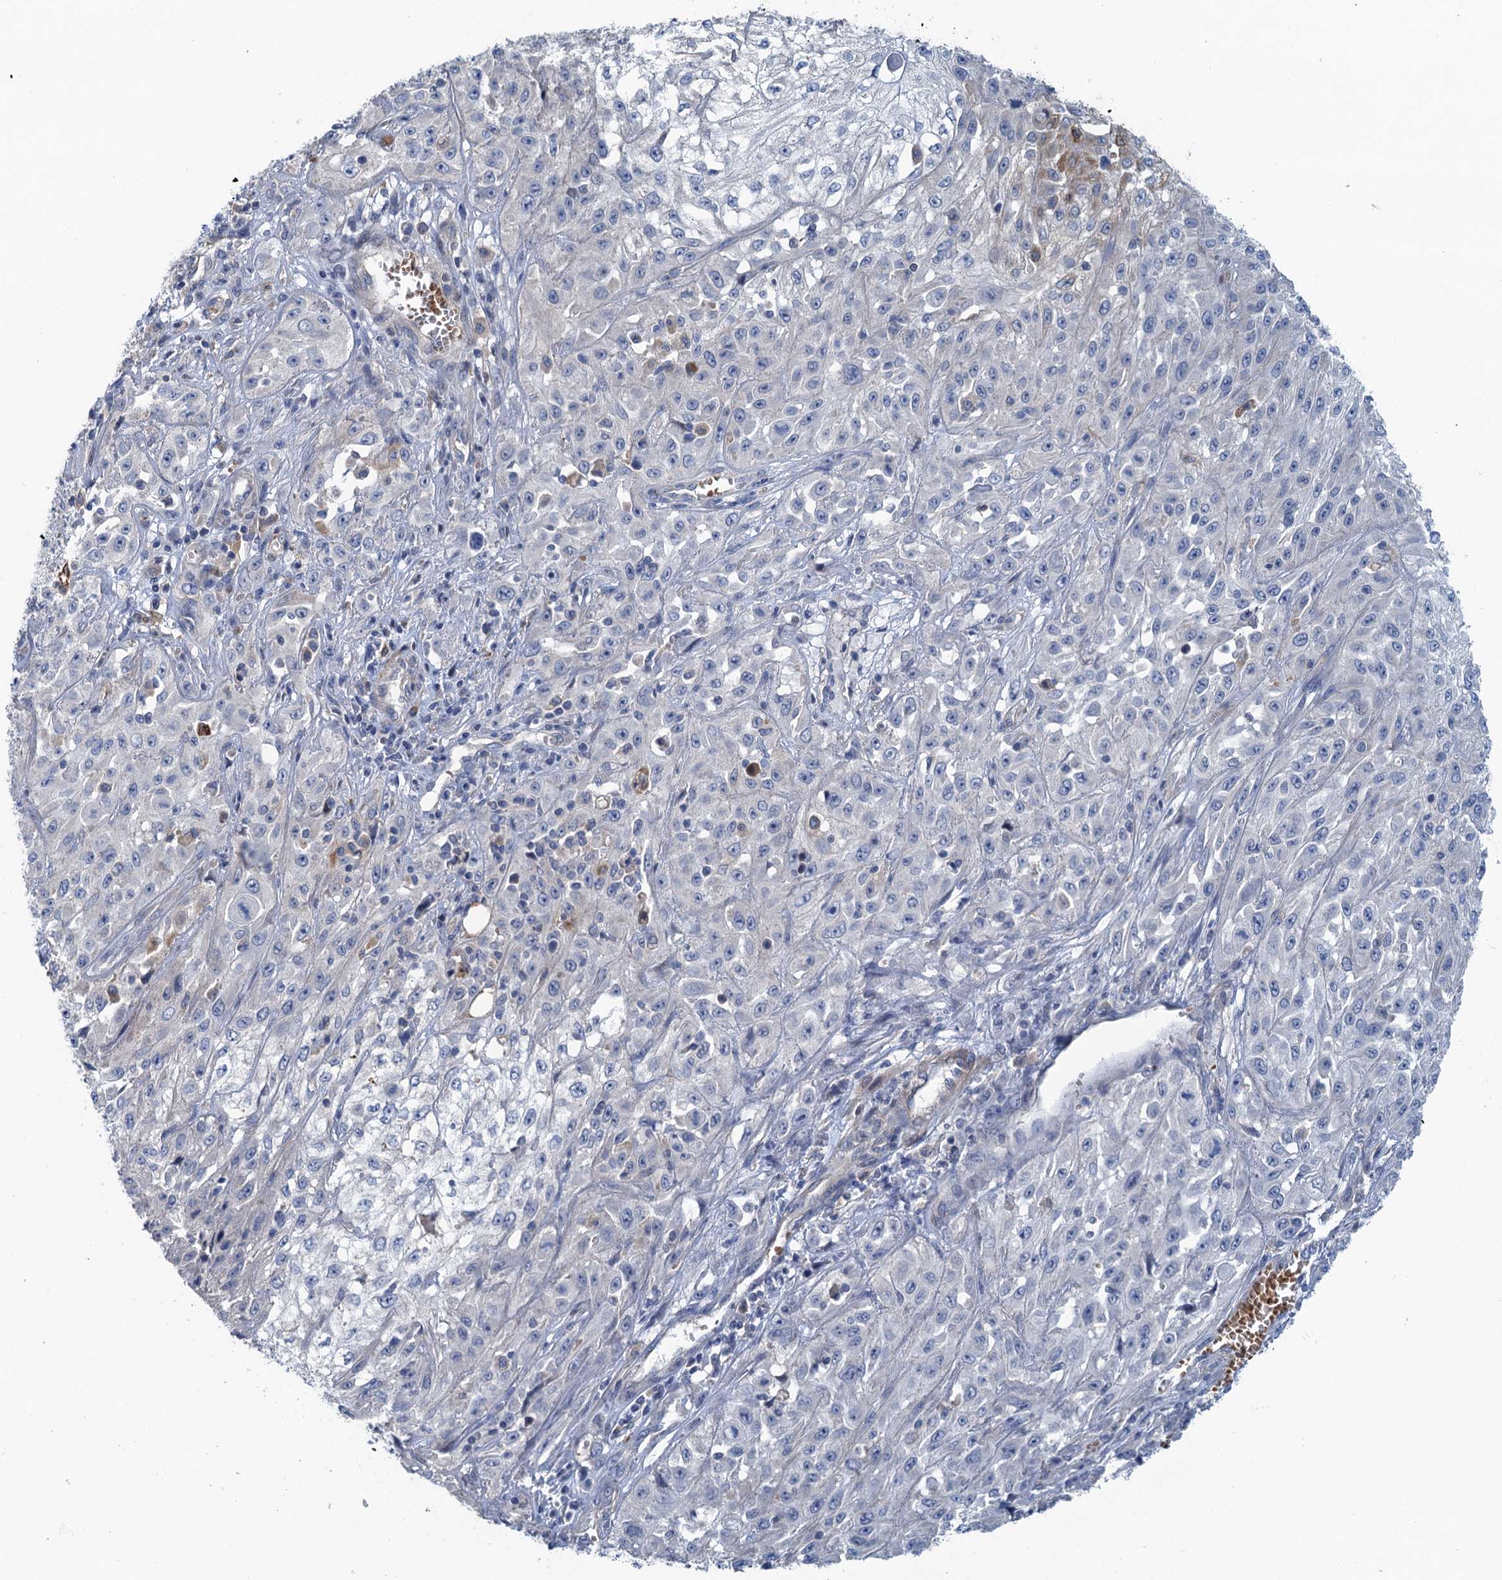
{"staining": {"intensity": "negative", "quantity": "none", "location": "none"}, "tissue": "skin cancer", "cell_type": "Tumor cells", "image_type": "cancer", "snomed": [{"axis": "morphology", "description": "Squamous cell carcinoma, NOS"}, {"axis": "morphology", "description": "Squamous cell carcinoma, metastatic, NOS"}, {"axis": "topography", "description": "Skin"}, {"axis": "topography", "description": "Lymph node"}], "caption": "DAB immunohistochemical staining of skin cancer reveals no significant staining in tumor cells.", "gene": "RSAD2", "patient": {"sex": "male", "age": 75}}